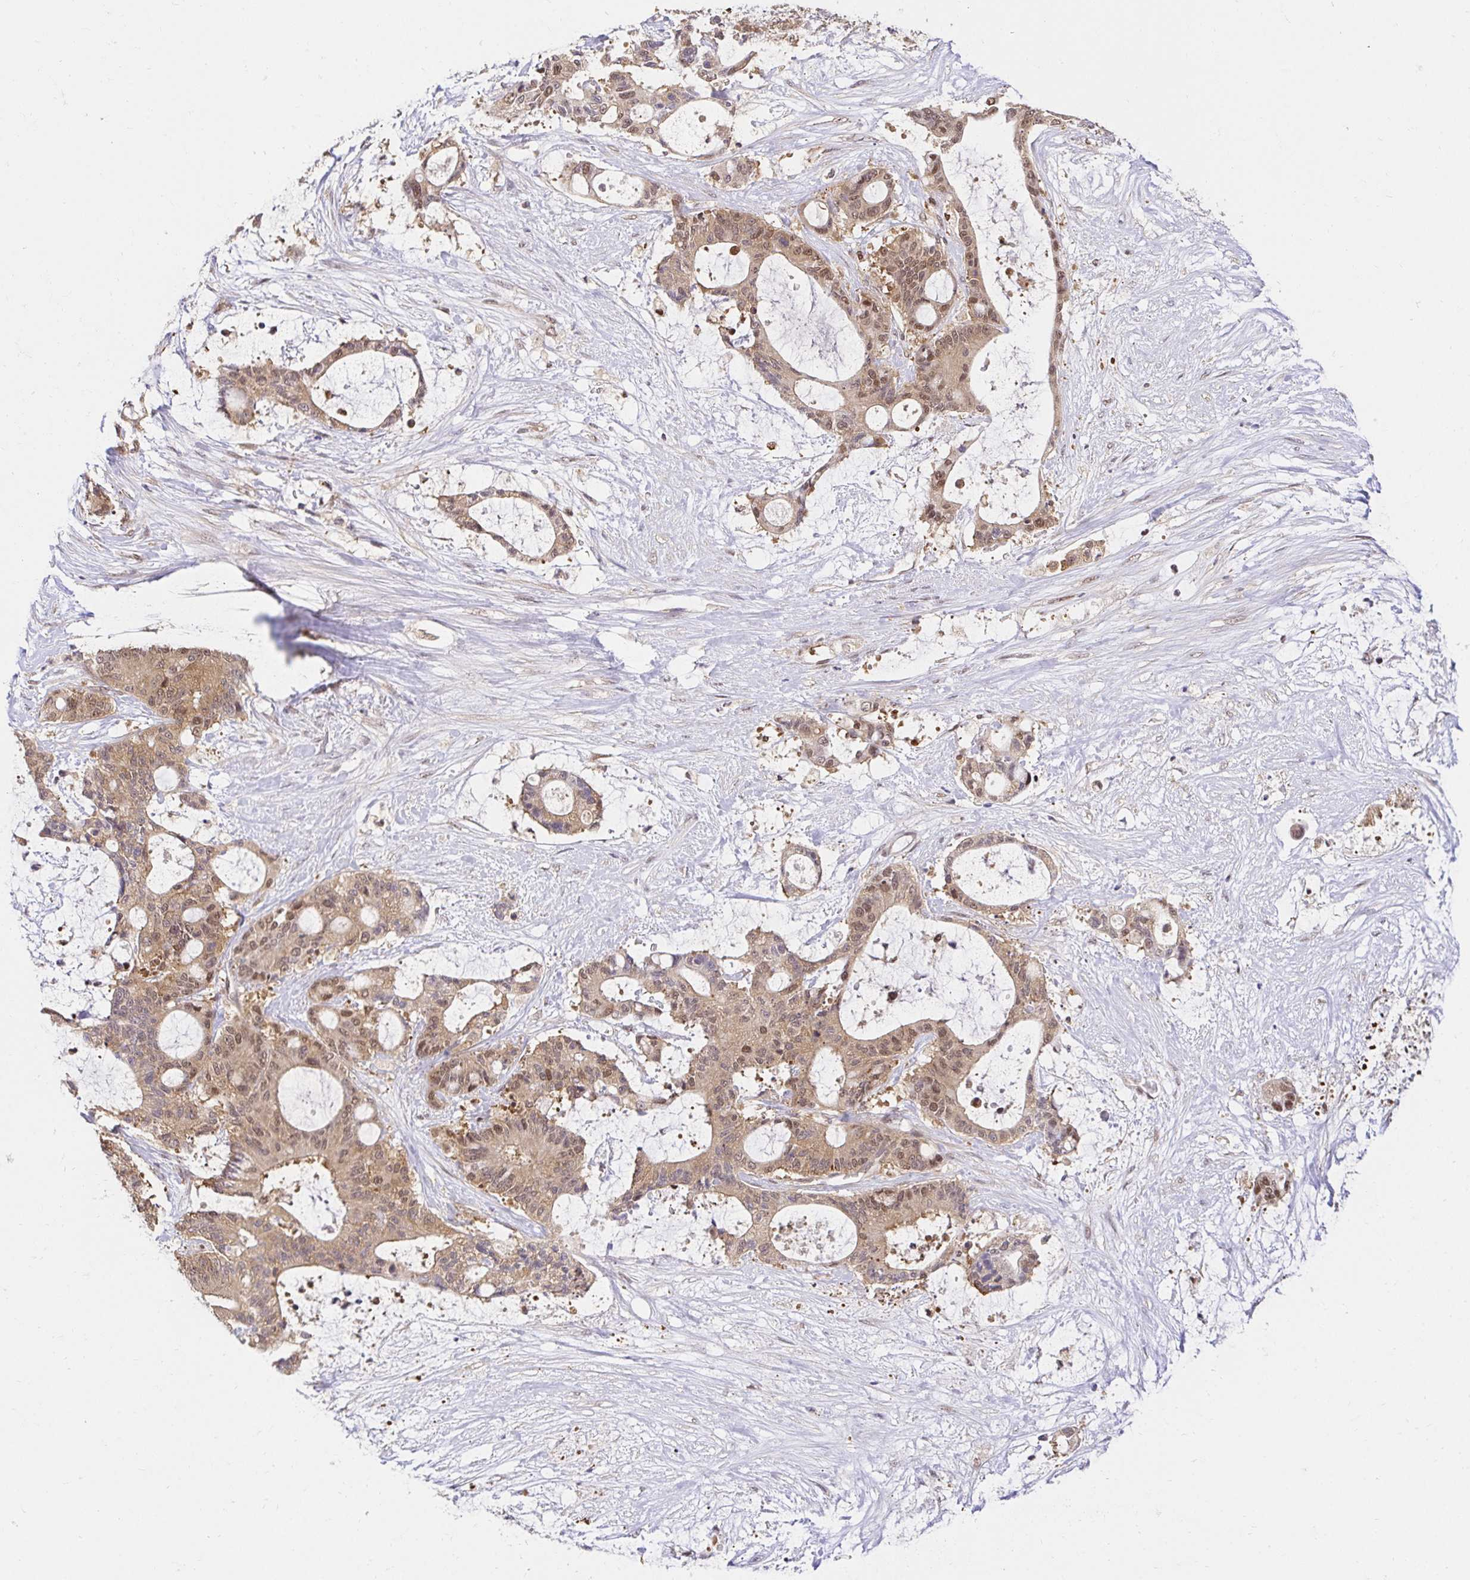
{"staining": {"intensity": "moderate", "quantity": ">75%", "location": "cytoplasmic/membranous,nuclear"}, "tissue": "liver cancer", "cell_type": "Tumor cells", "image_type": "cancer", "snomed": [{"axis": "morphology", "description": "Normal tissue, NOS"}, {"axis": "morphology", "description": "Cholangiocarcinoma"}, {"axis": "topography", "description": "Liver"}, {"axis": "topography", "description": "Peripheral nerve tissue"}], "caption": "A medium amount of moderate cytoplasmic/membranous and nuclear staining is present in about >75% of tumor cells in liver cancer (cholangiocarcinoma) tissue.", "gene": "PSMA4", "patient": {"sex": "female", "age": 73}}